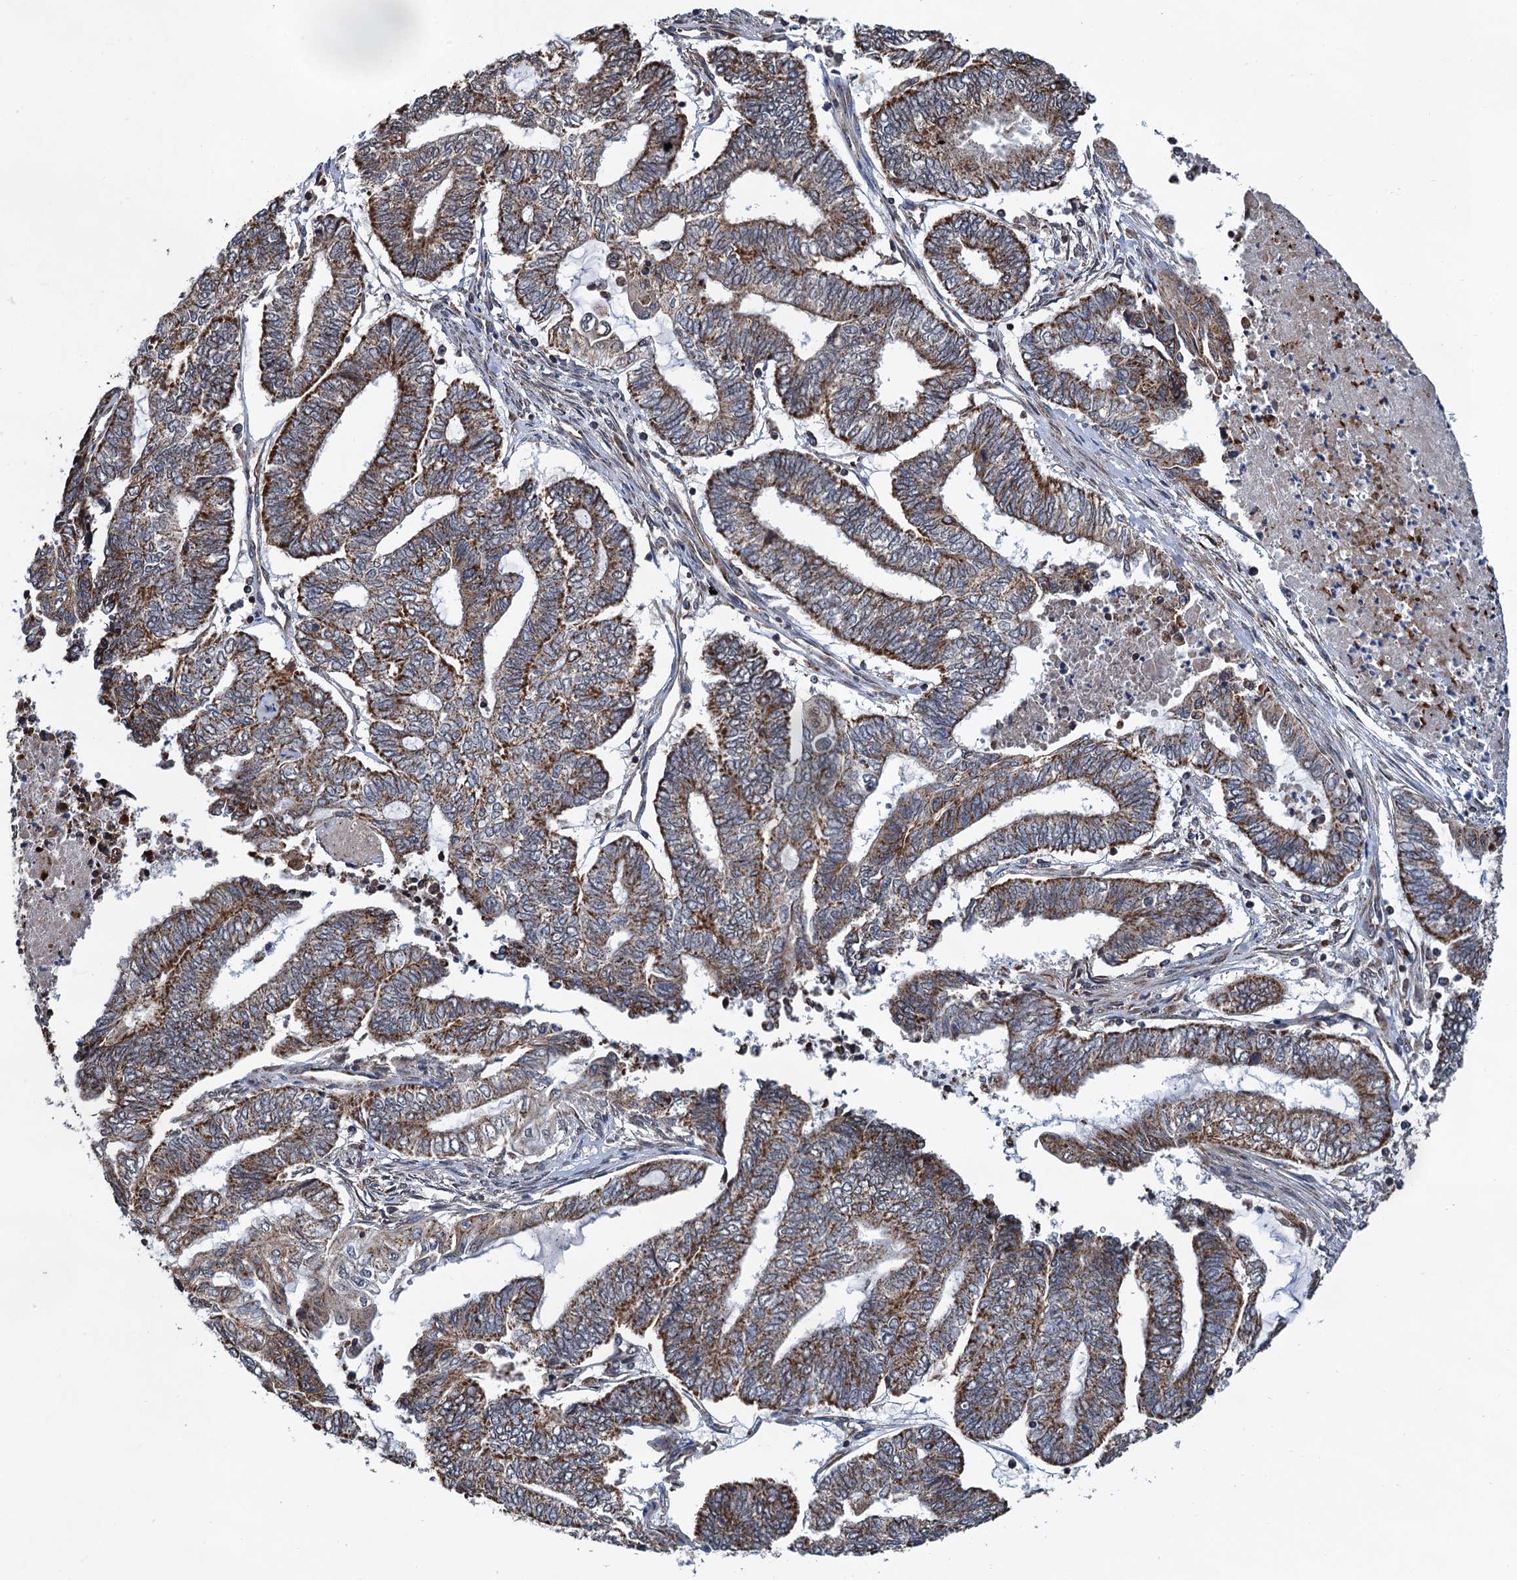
{"staining": {"intensity": "moderate", "quantity": ">75%", "location": "cytoplasmic/membranous"}, "tissue": "endometrial cancer", "cell_type": "Tumor cells", "image_type": "cancer", "snomed": [{"axis": "morphology", "description": "Adenocarcinoma, NOS"}, {"axis": "topography", "description": "Uterus"}, {"axis": "topography", "description": "Endometrium"}], "caption": "This micrograph displays endometrial adenocarcinoma stained with IHC to label a protein in brown. The cytoplasmic/membranous of tumor cells show moderate positivity for the protein. Nuclei are counter-stained blue.", "gene": "CMPK2", "patient": {"sex": "female", "age": 70}}